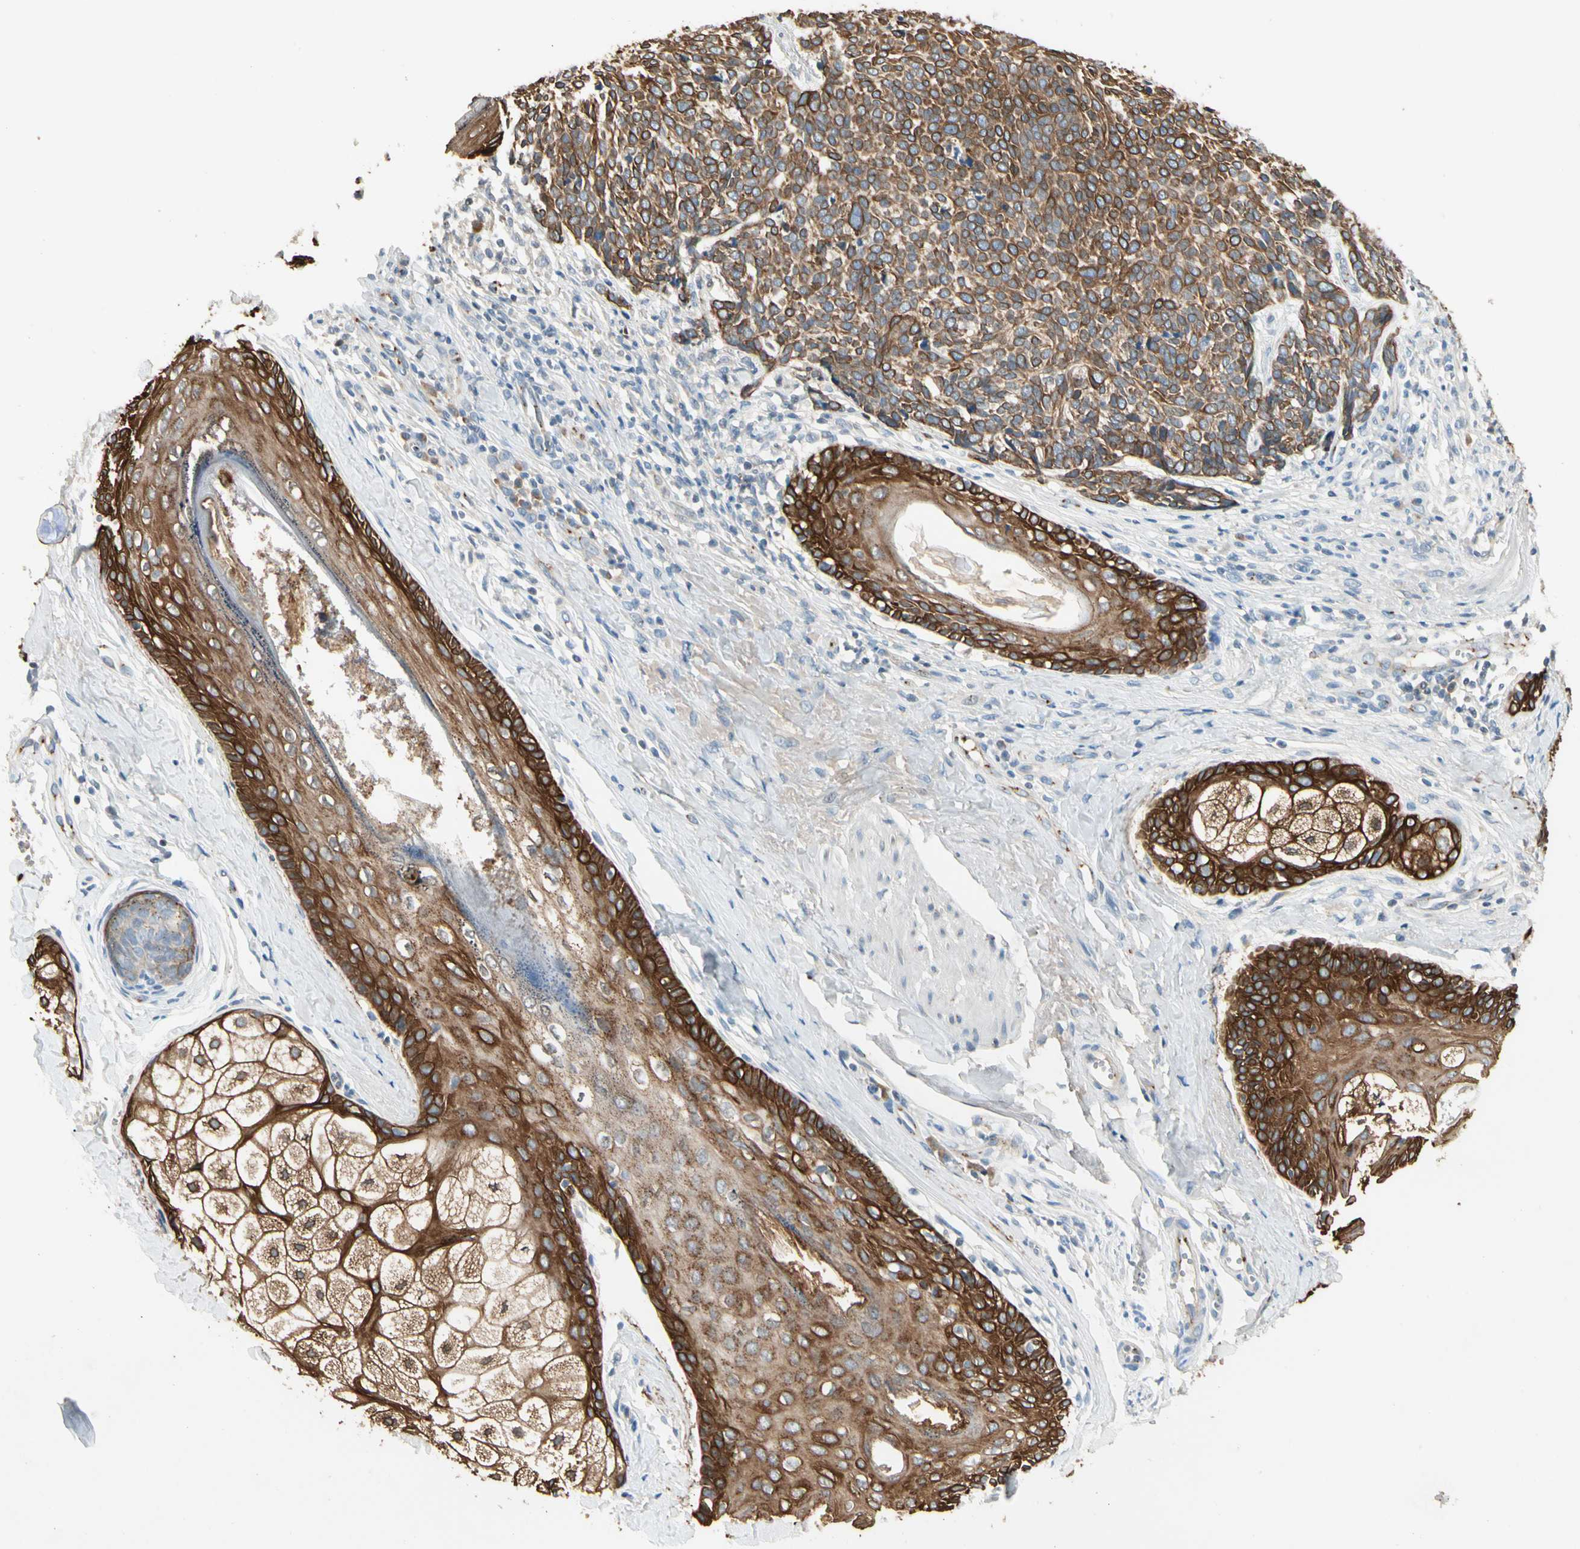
{"staining": {"intensity": "strong", "quantity": ">75%", "location": "cytoplasmic/membranous"}, "tissue": "skin cancer", "cell_type": "Tumor cells", "image_type": "cancer", "snomed": [{"axis": "morphology", "description": "Basal cell carcinoma"}, {"axis": "topography", "description": "Skin"}], "caption": "A high-resolution photomicrograph shows immunohistochemistry staining of skin basal cell carcinoma, which exhibits strong cytoplasmic/membranous staining in approximately >75% of tumor cells.", "gene": "MANSC1", "patient": {"sex": "male", "age": 84}}